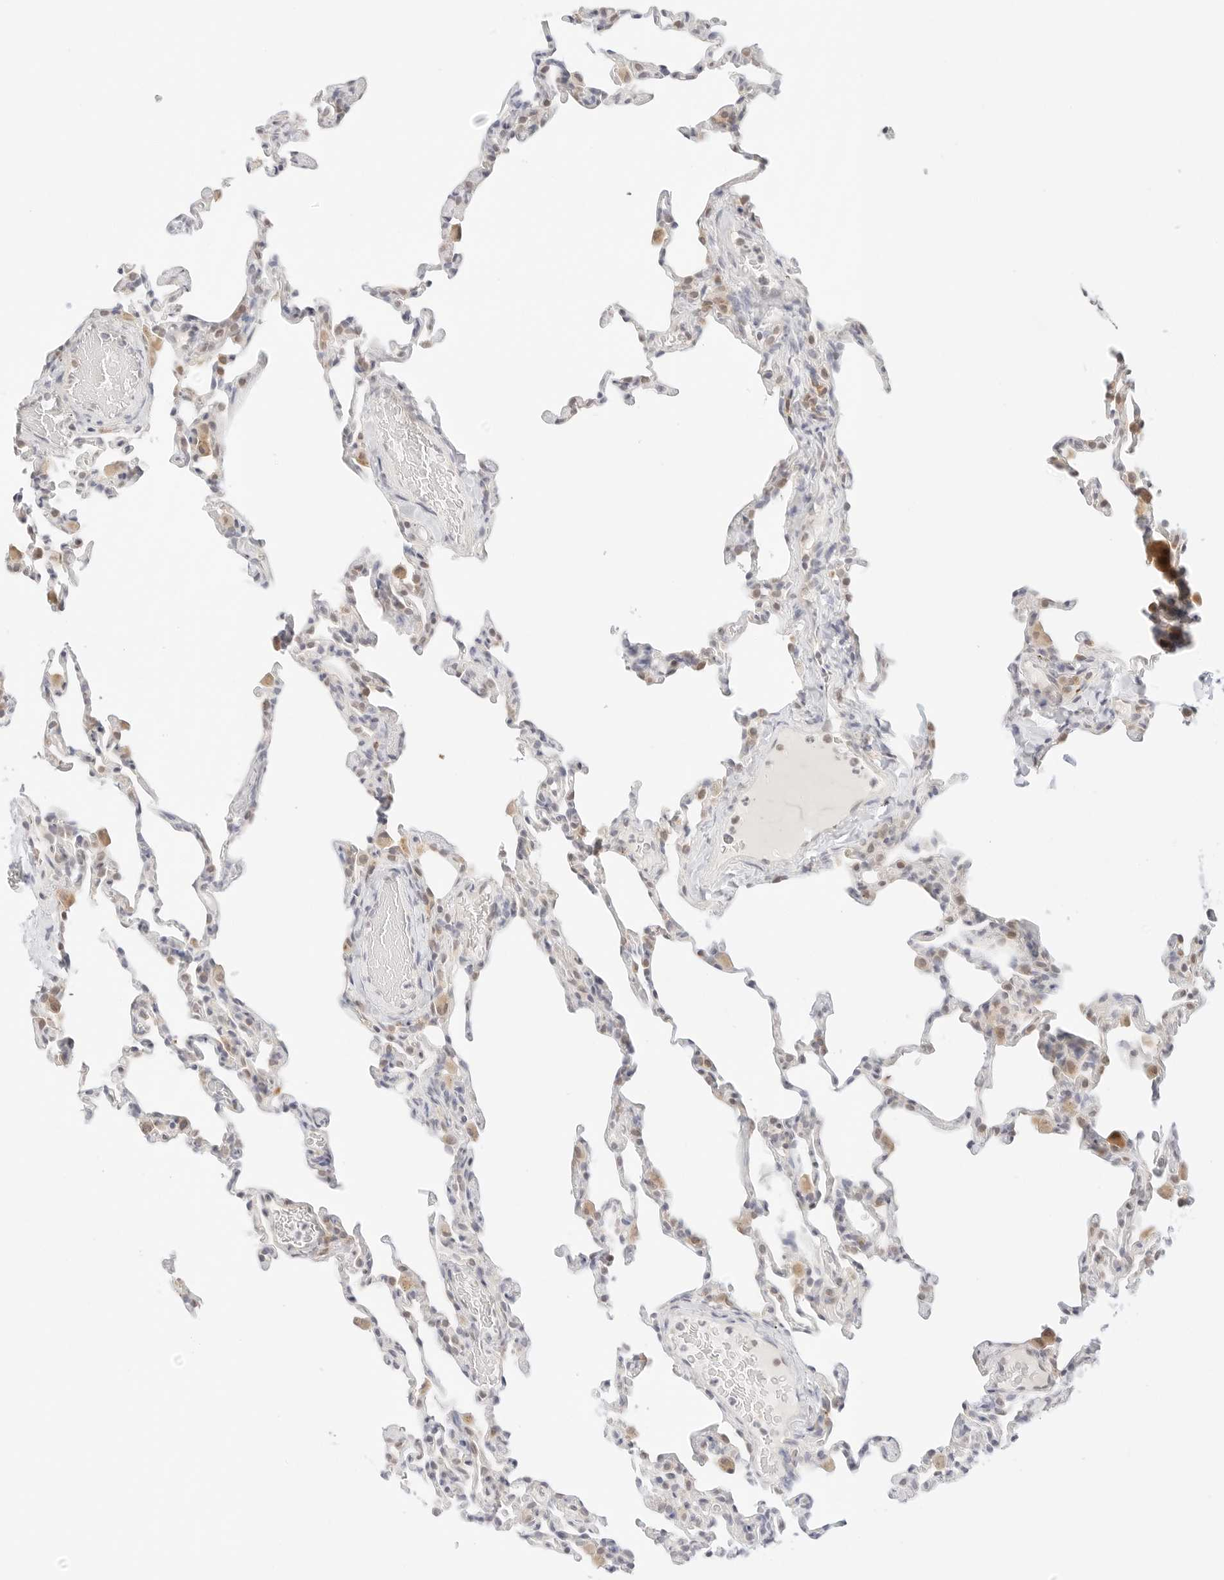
{"staining": {"intensity": "moderate", "quantity": "<25%", "location": "cytoplasmic/membranous"}, "tissue": "lung", "cell_type": "Alveolar cells", "image_type": "normal", "snomed": [{"axis": "morphology", "description": "Normal tissue, NOS"}, {"axis": "topography", "description": "Lung"}], "caption": "Immunohistochemistry (IHC) staining of benign lung, which shows low levels of moderate cytoplasmic/membranous expression in approximately <25% of alveolar cells indicating moderate cytoplasmic/membranous protein staining. The staining was performed using DAB (brown) for protein detection and nuclei were counterstained in hematoxylin (blue).", "gene": "ERO1B", "patient": {"sex": "male", "age": 20}}